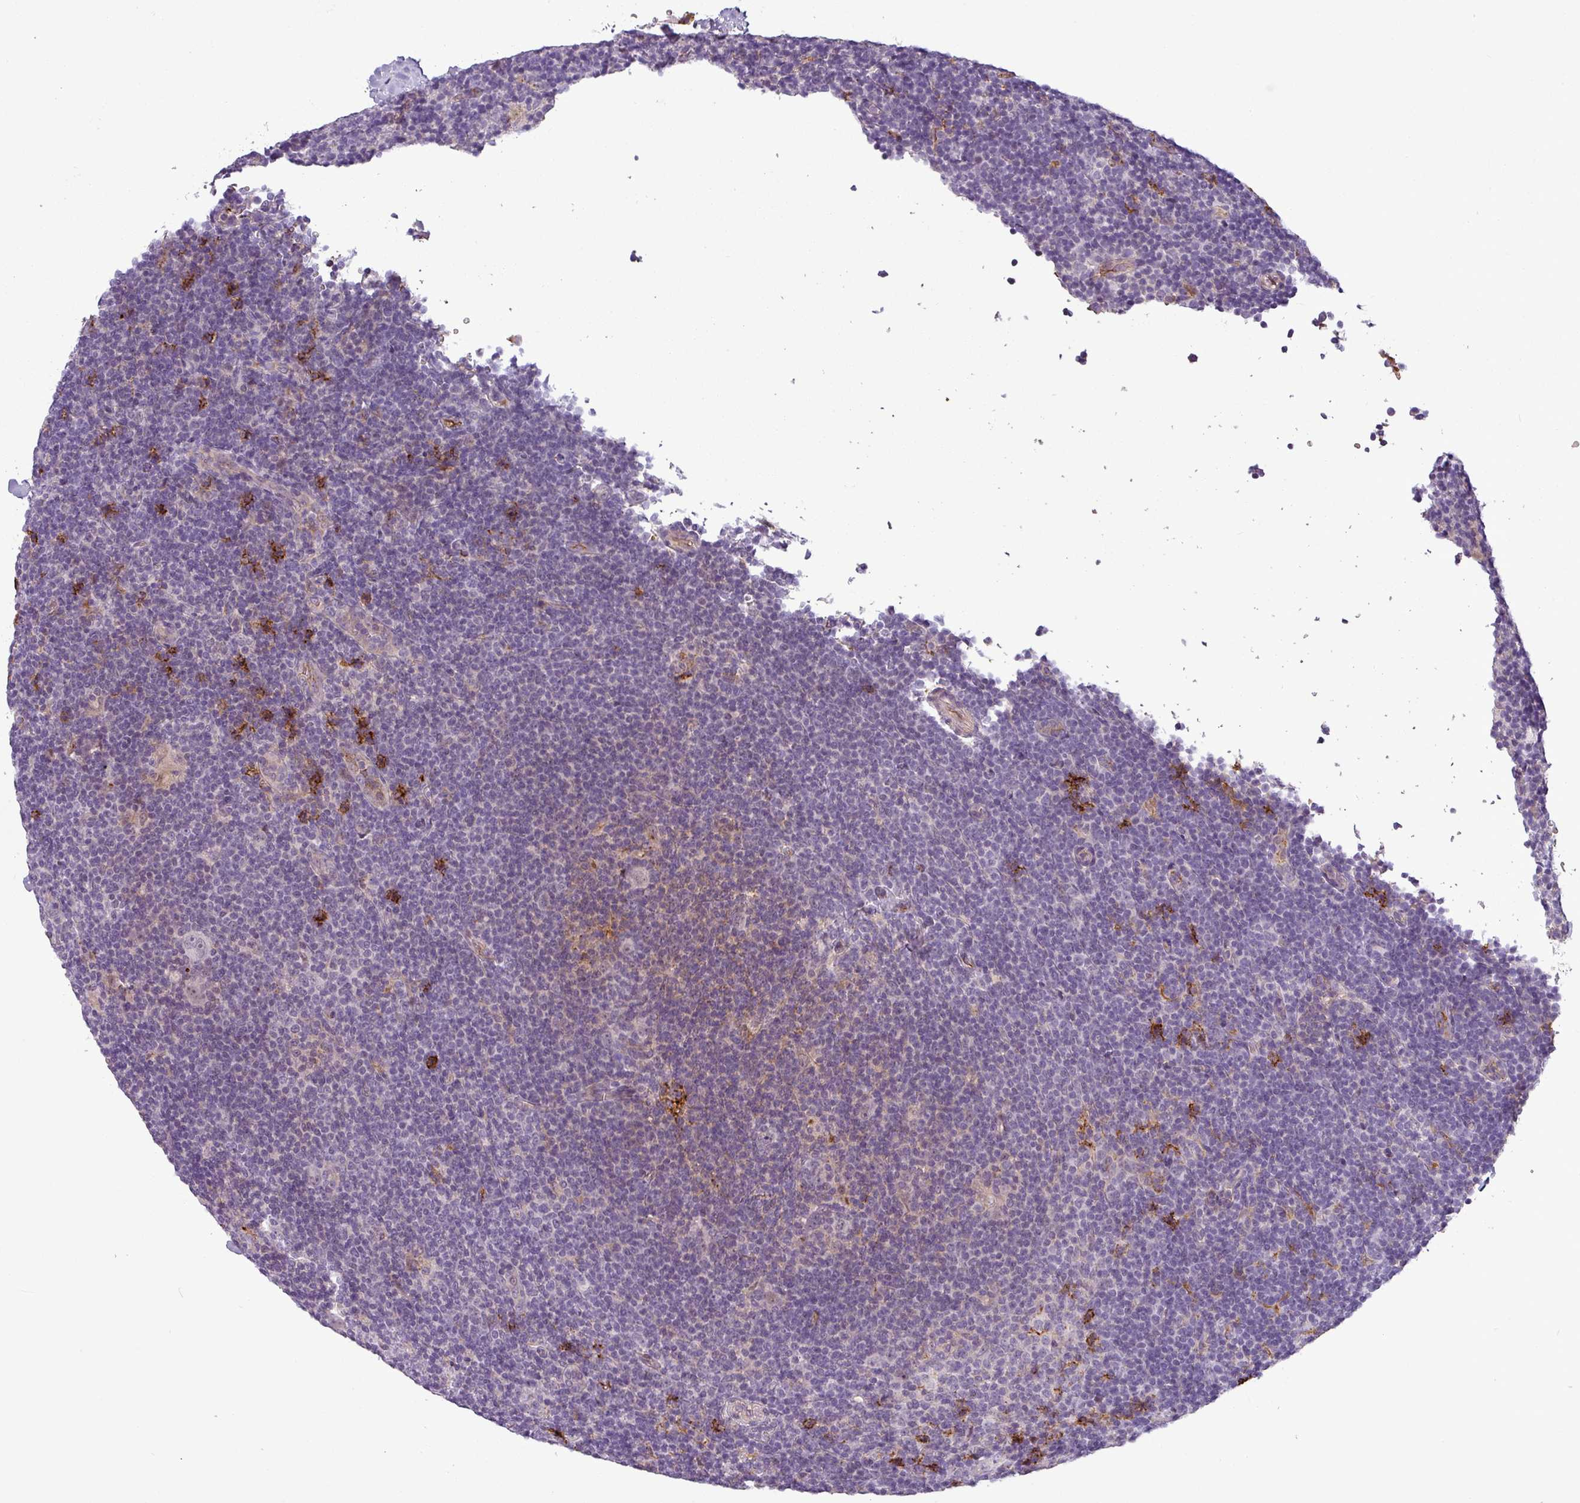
{"staining": {"intensity": "negative", "quantity": "none", "location": "none"}, "tissue": "lymphoma", "cell_type": "Tumor cells", "image_type": "cancer", "snomed": [{"axis": "morphology", "description": "Hodgkin's disease, NOS"}, {"axis": "topography", "description": "Lymph node"}], "caption": "This is a micrograph of immunohistochemistry (IHC) staining of lymphoma, which shows no positivity in tumor cells.", "gene": "APOC1", "patient": {"sex": "female", "age": 57}}